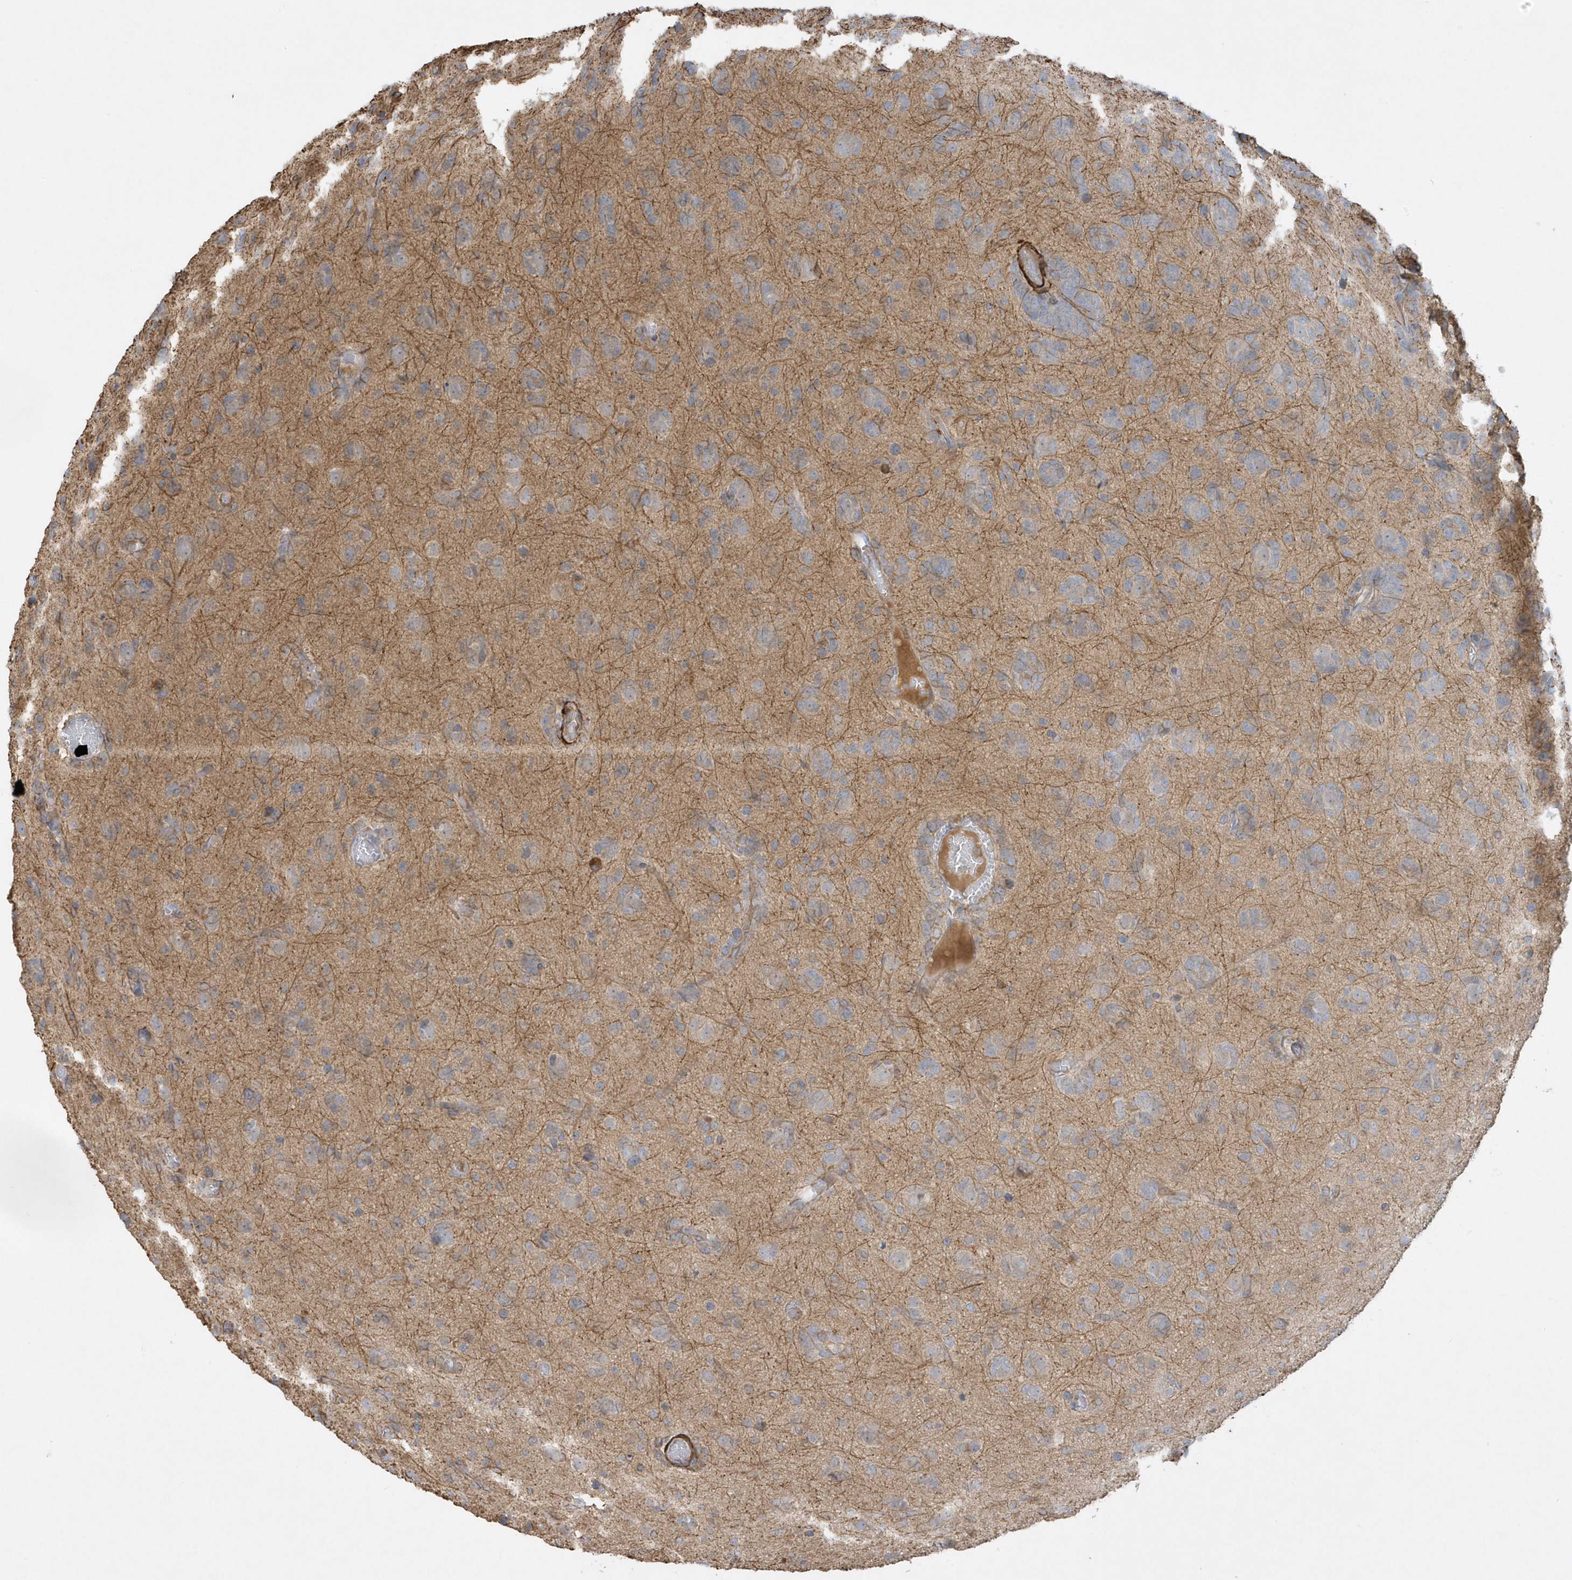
{"staining": {"intensity": "weak", "quantity": "<25%", "location": "cytoplasmic/membranous"}, "tissue": "glioma", "cell_type": "Tumor cells", "image_type": "cancer", "snomed": [{"axis": "morphology", "description": "Glioma, malignant, High grade"}, {"axis": "topography", "description": "Brain"}], "caption": "This is a histopathology image of IHC staining of glioma, which shows no positivity in tumor cells.", "gene": "THADA", "patient": {"sex": "female", "age": 59}}